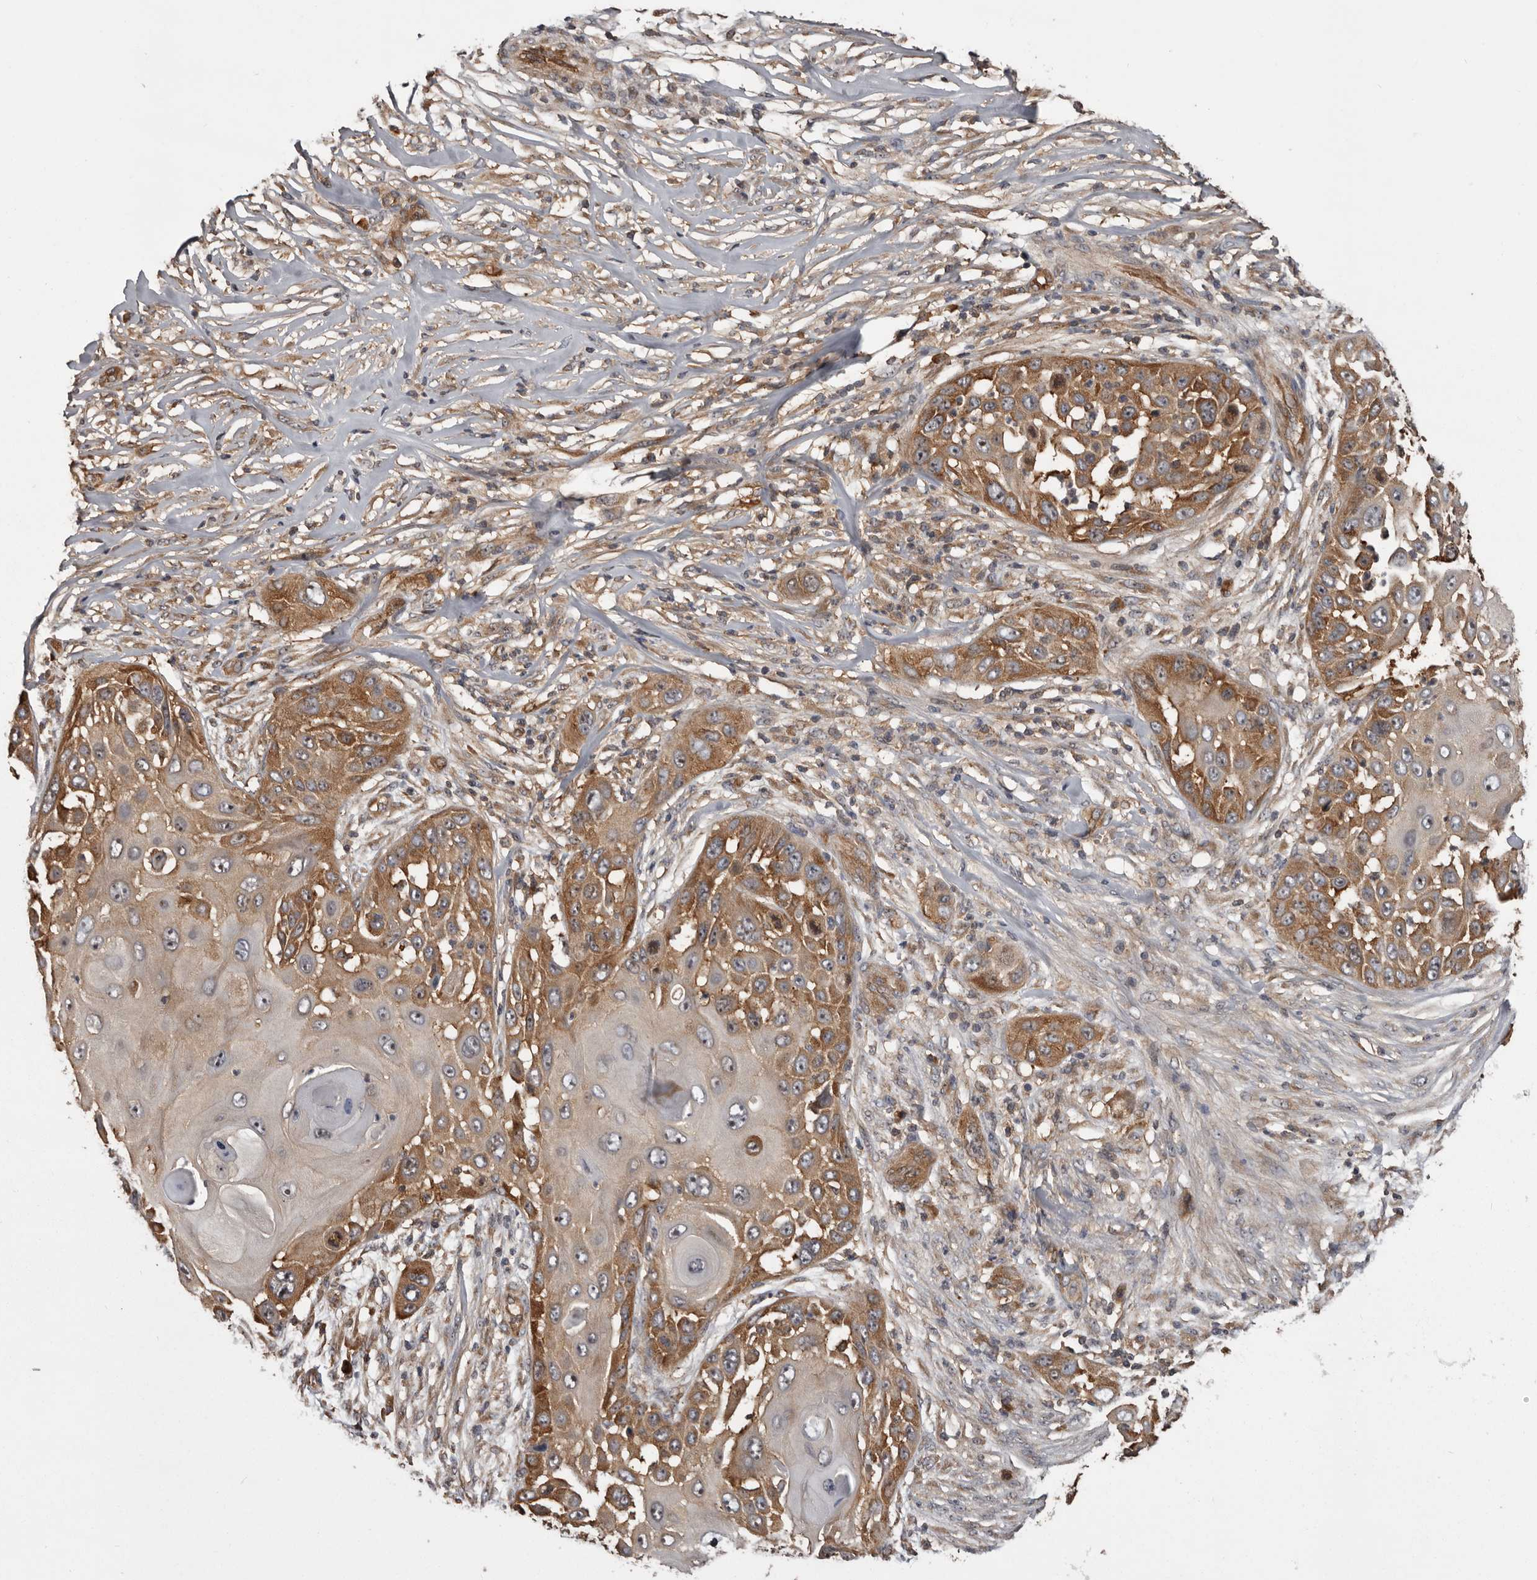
{"staining": {"intensity": "moderate", "quantity": ">75%", "location": "cytoplasmic/membranous"}, "tissue": "skin cancer", "cell_type": "Tumor cells", "image_type": "cancer", "snomed": [{"axis": "morphology", "description": "Squamous cell carcinoma, NOS"}, {"axis": "topography", "description": "Skin"}], "caption": "Tumor cells show medium levels of moderate cytoplasmic/membranous expression in about >75% of cells in skin squamous cell carcinoma.", "gene": "DARS1", "patient": {"sex": "female", "age": 44}}